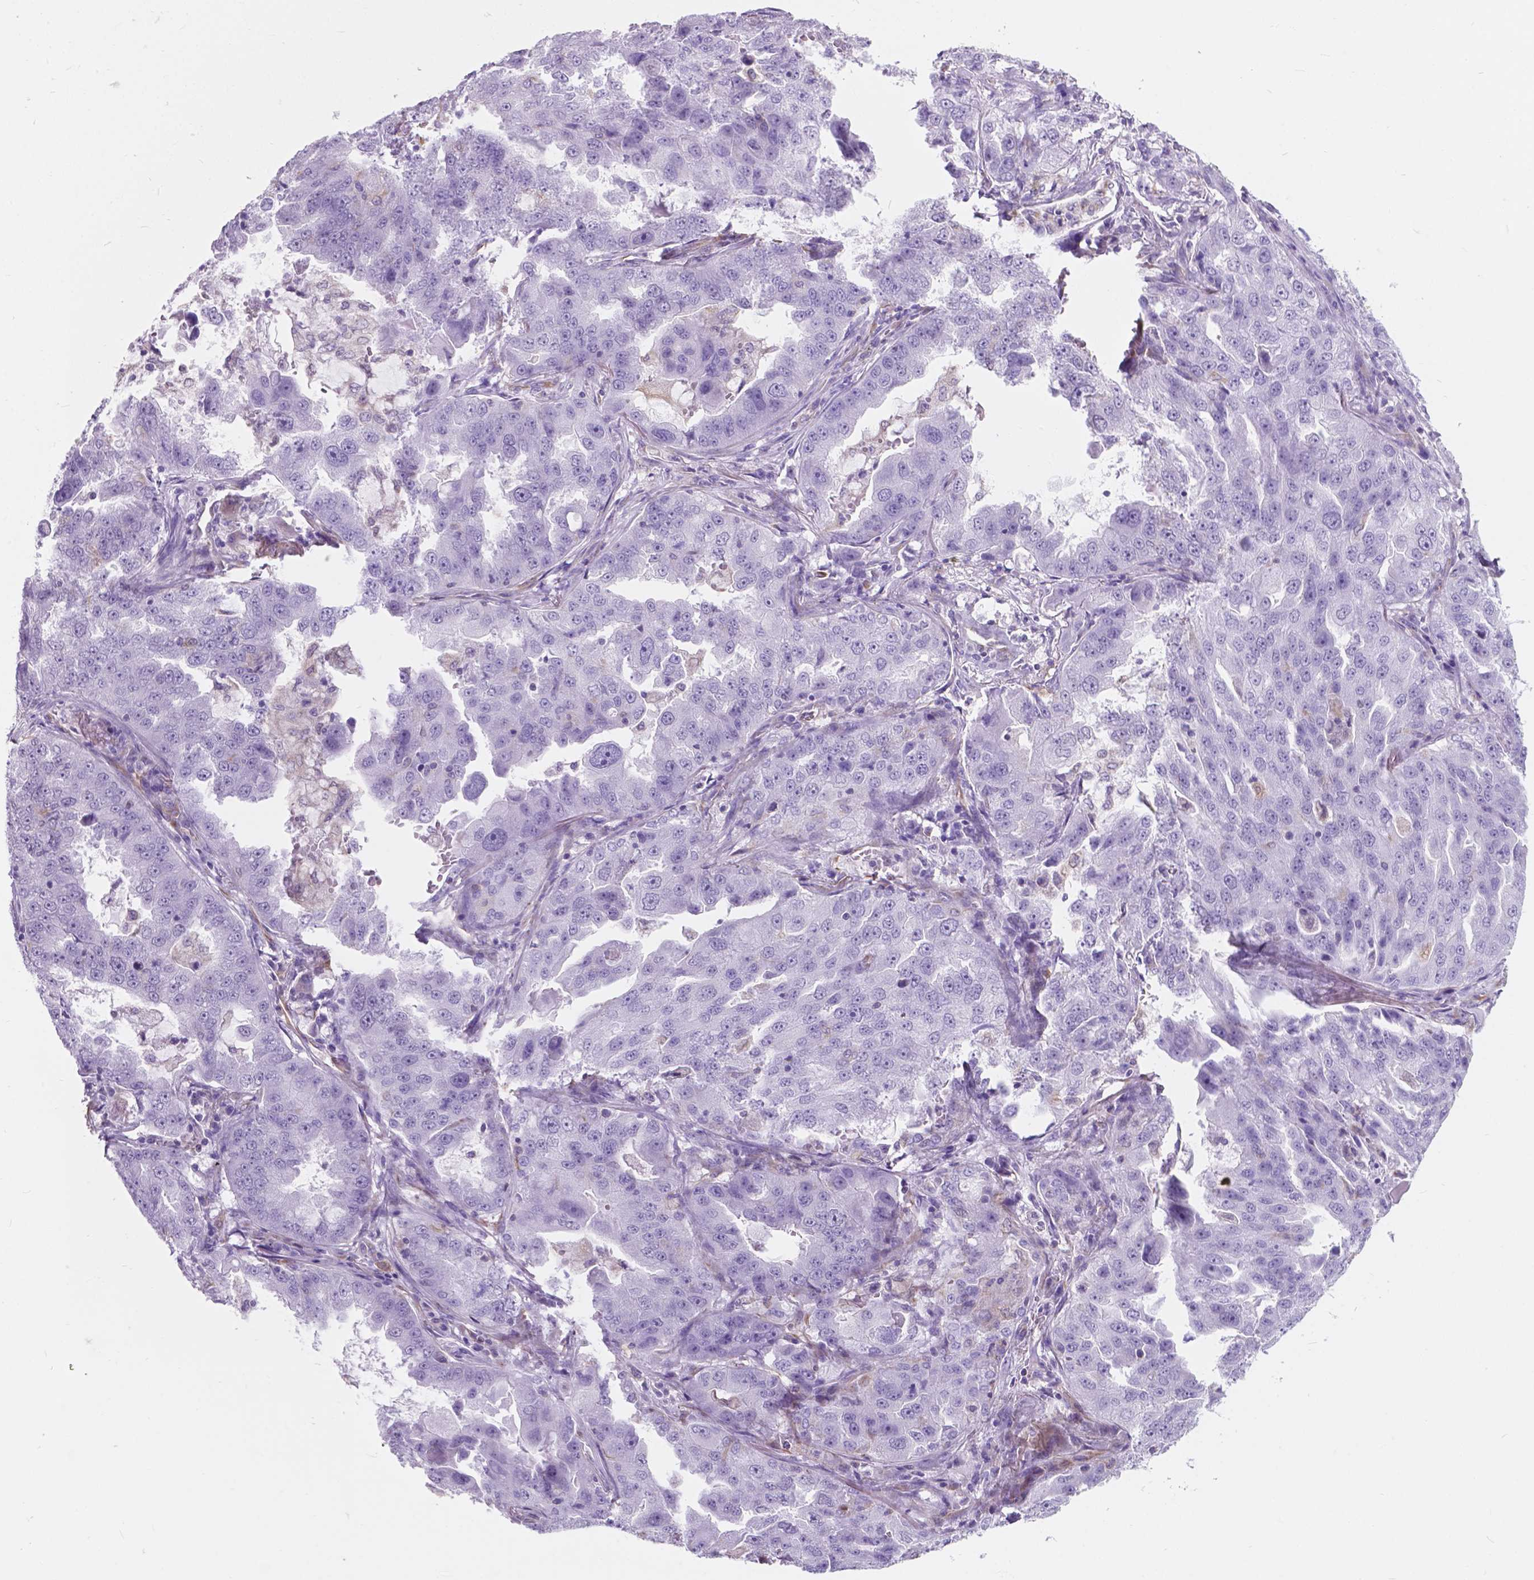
{"staining": {"intensity": "negative", "quantity": "none", "location": "none"}, "tissue": "lung cancer", "cell_type": "Tumor cells", "image_type": "cancer", "snomed": [{"axis": "morphology", "description": "Adenocarcinoma, NOS"}, {"axis": "topography", "description": "Lung"}], "caption": "The immunohistochemistry (IHC) histopathology image has no significant staining in tumor cells of adenocarcinoma (lung) tissue. Nuclei are stained in blue.", "gene": "AMOT", "patient": {"sex": "female", "age": 61}}